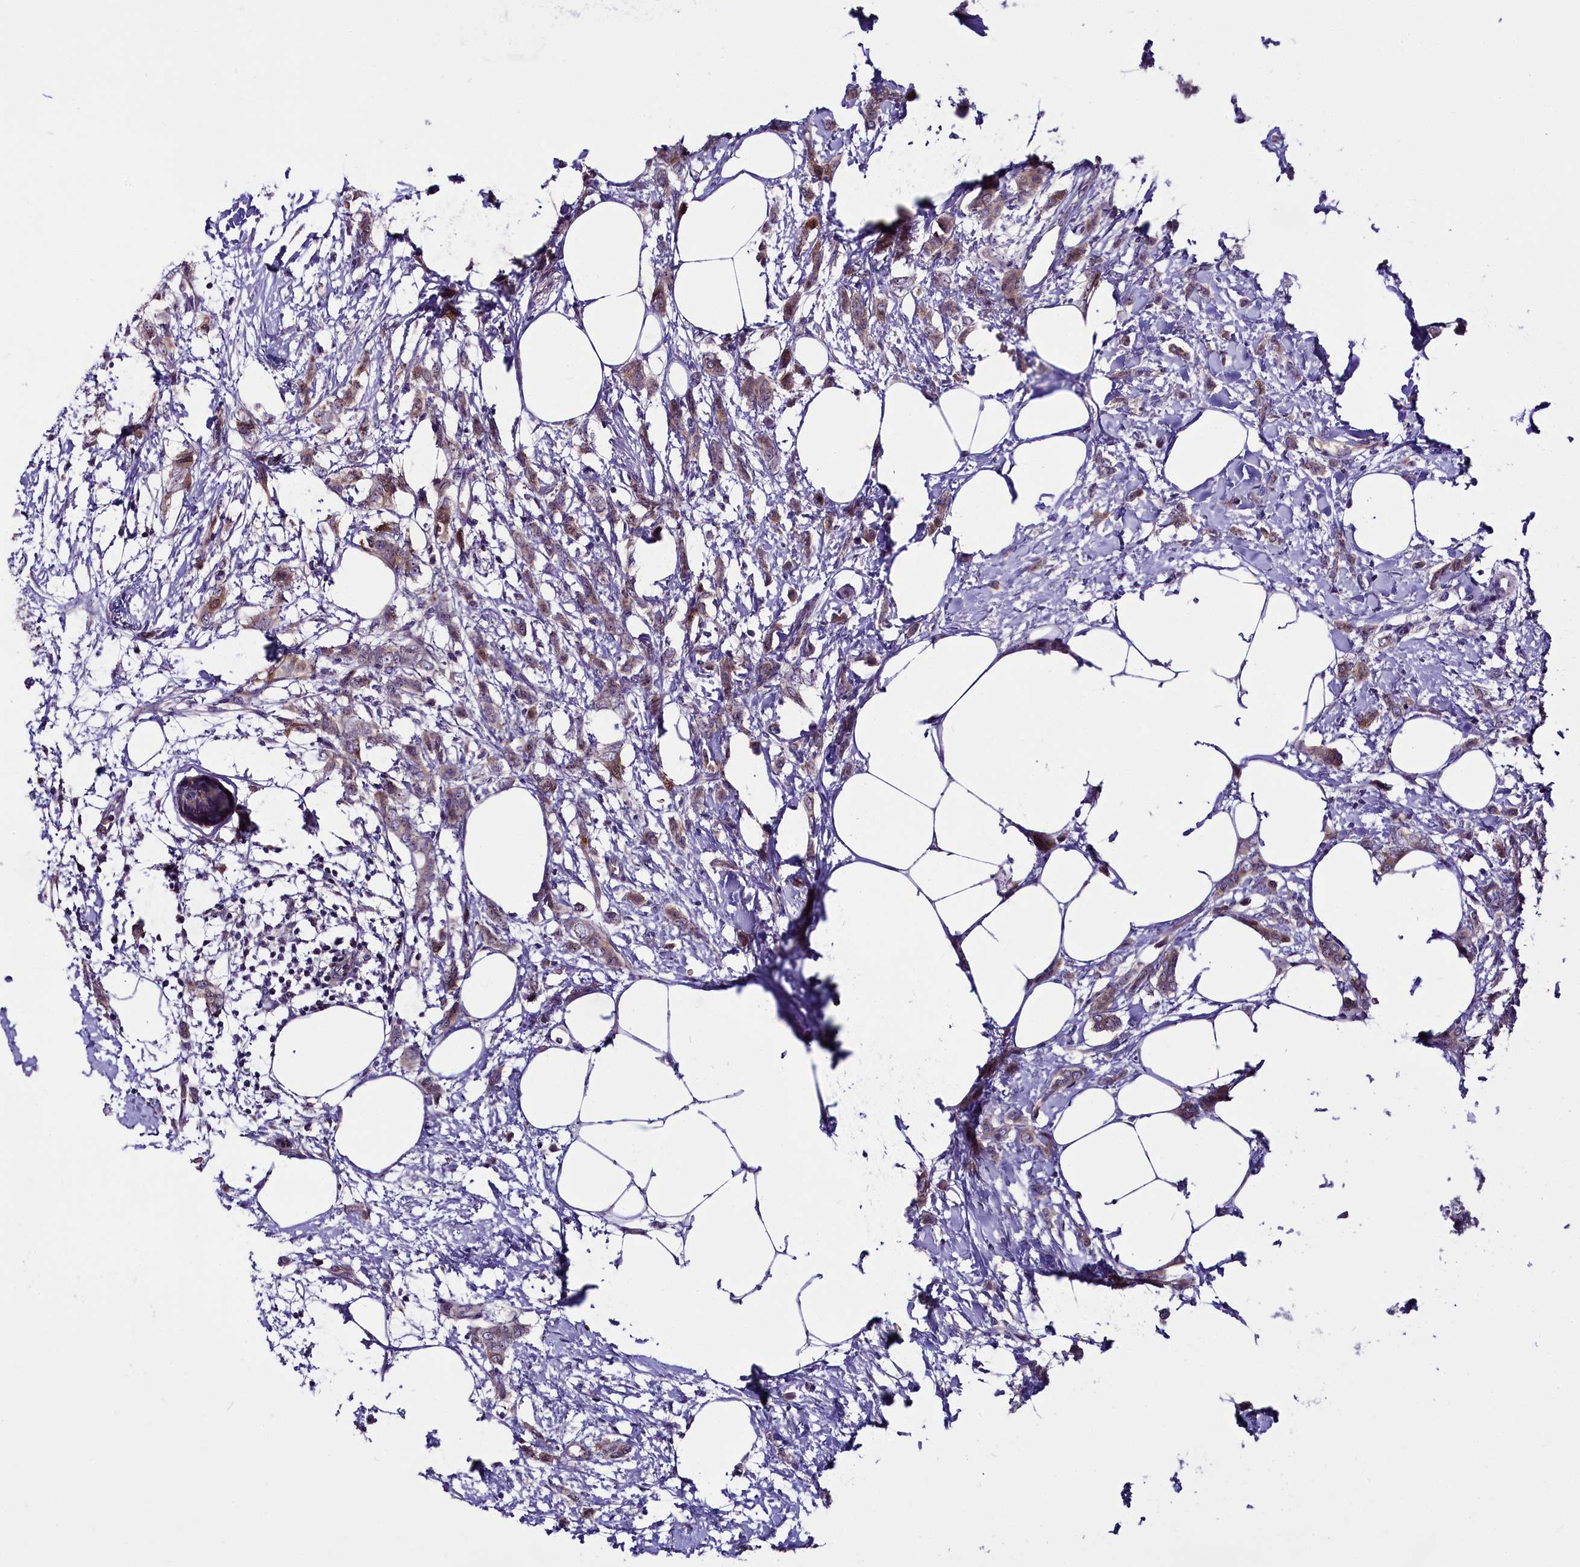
{"staining": {"intensity": "weak", "quantity": ">75%", "location": "cytoplasmic/membranous"}, "tissue": "breast cancer", "cell_type": "Tumor cells", "image_type": "cancer", "snomed": [{"axis": "morphology", "description": "Duct carcinoma"}, {"axis": "topography", "description": "Breast"}], "caption": "IHC (DAB (3,3'-diaminobenzidine)) staining of breast infiltrating ductal carcinoma shows weak cytoplasmic/membranous protein expression in about >75% of tumor cells.", "gene": "C9orf40", "patient": {"sex": "female", "age": 72}}